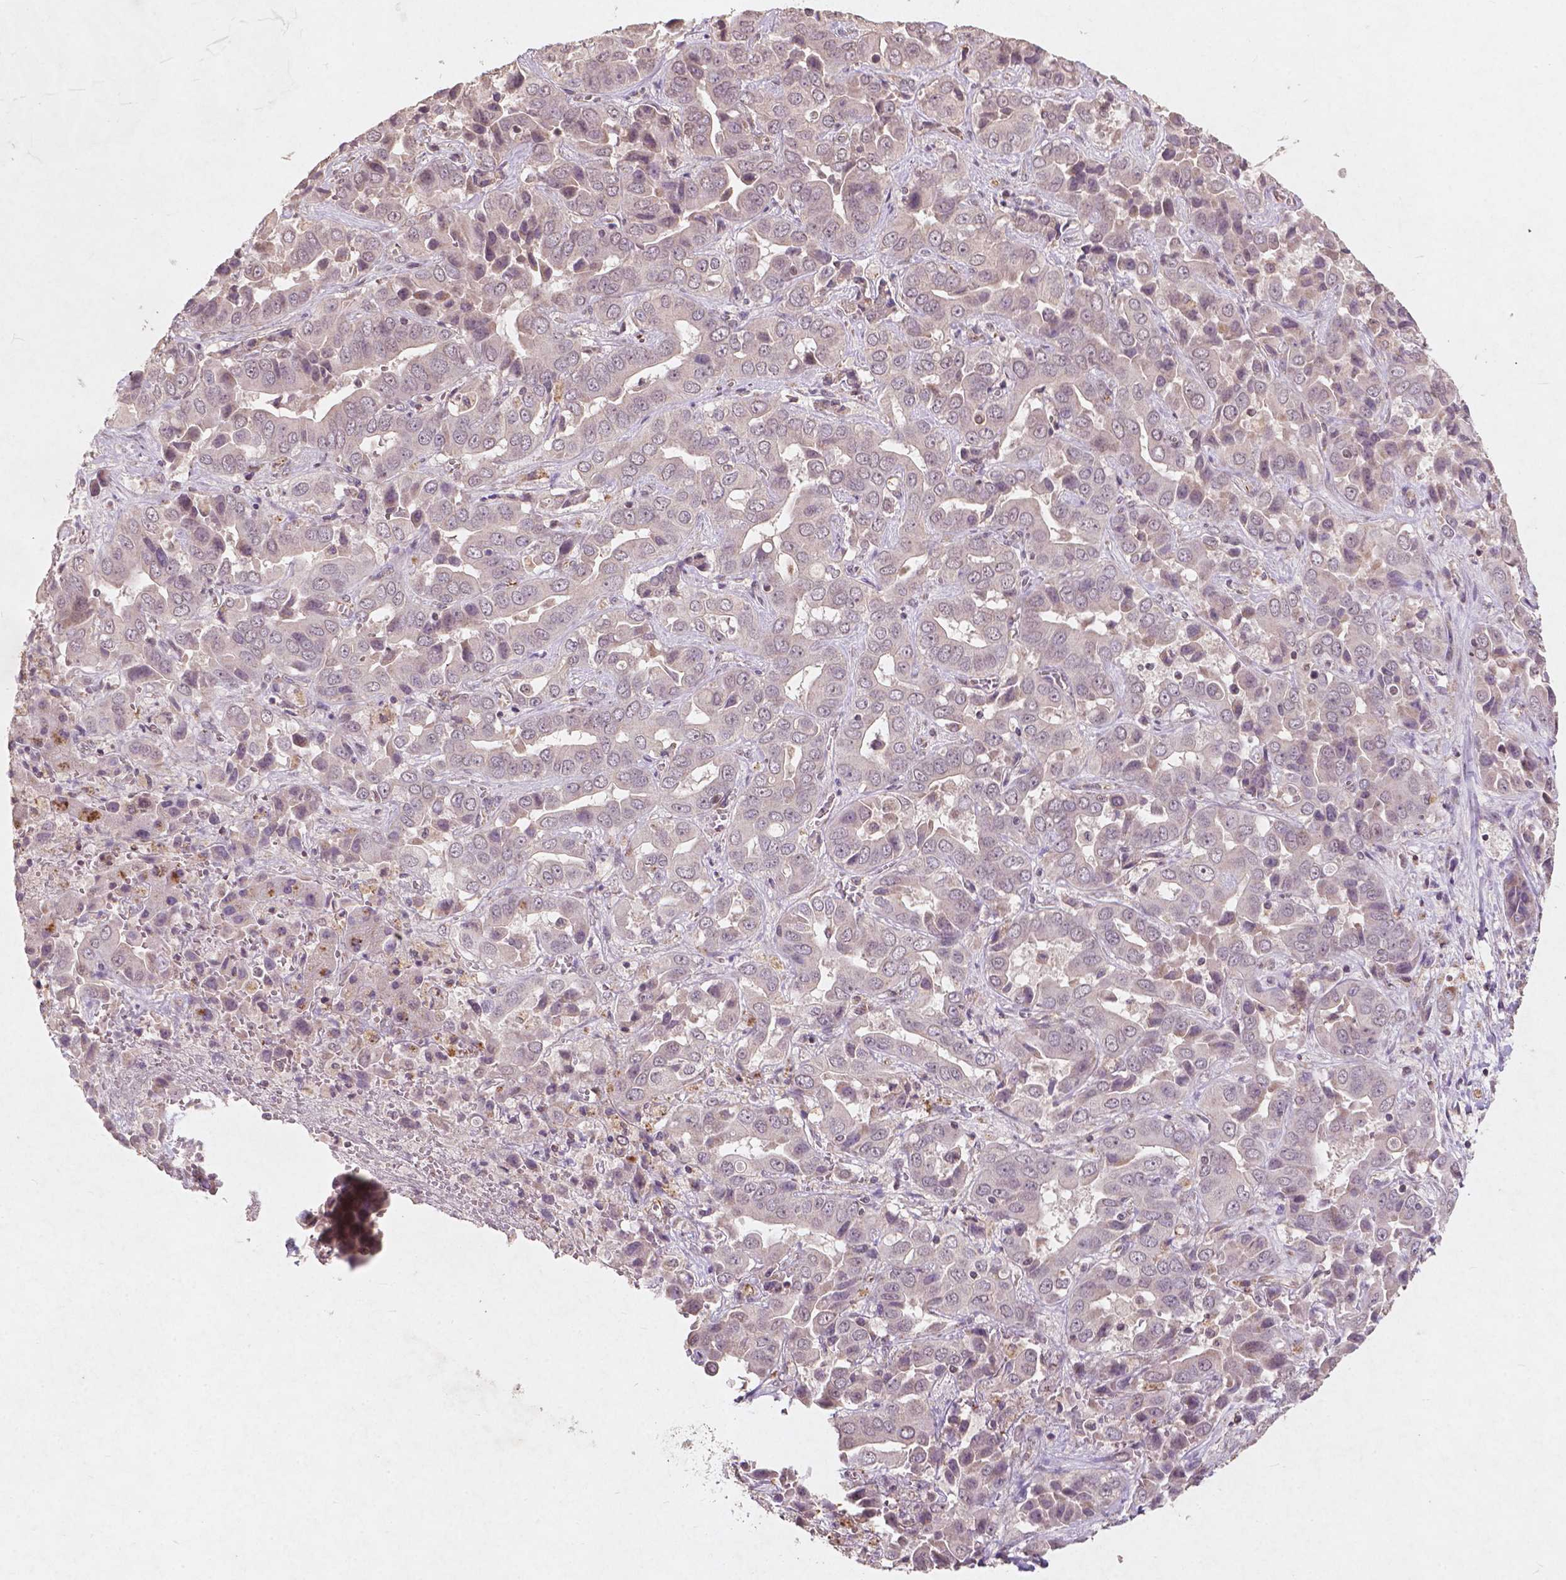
{"staining": {"intensity": "negative", "quantity": "none", "location": "none"}, "tissue": "liver cancer", "cell_type": "Tumor cells", "image_type": "cancer", "snomed": [{"axis": "morphology", "description": "Cholangiocarcinoma"}, {"axis": "topography", "description": "Liver"}], "caption": "Protein analysis of cholangiocarcinoma (liver) demonstrates no significant expression in tumor cells.", "gene": "SMAD2", "patient": {"sex": "female", "age": 52}}